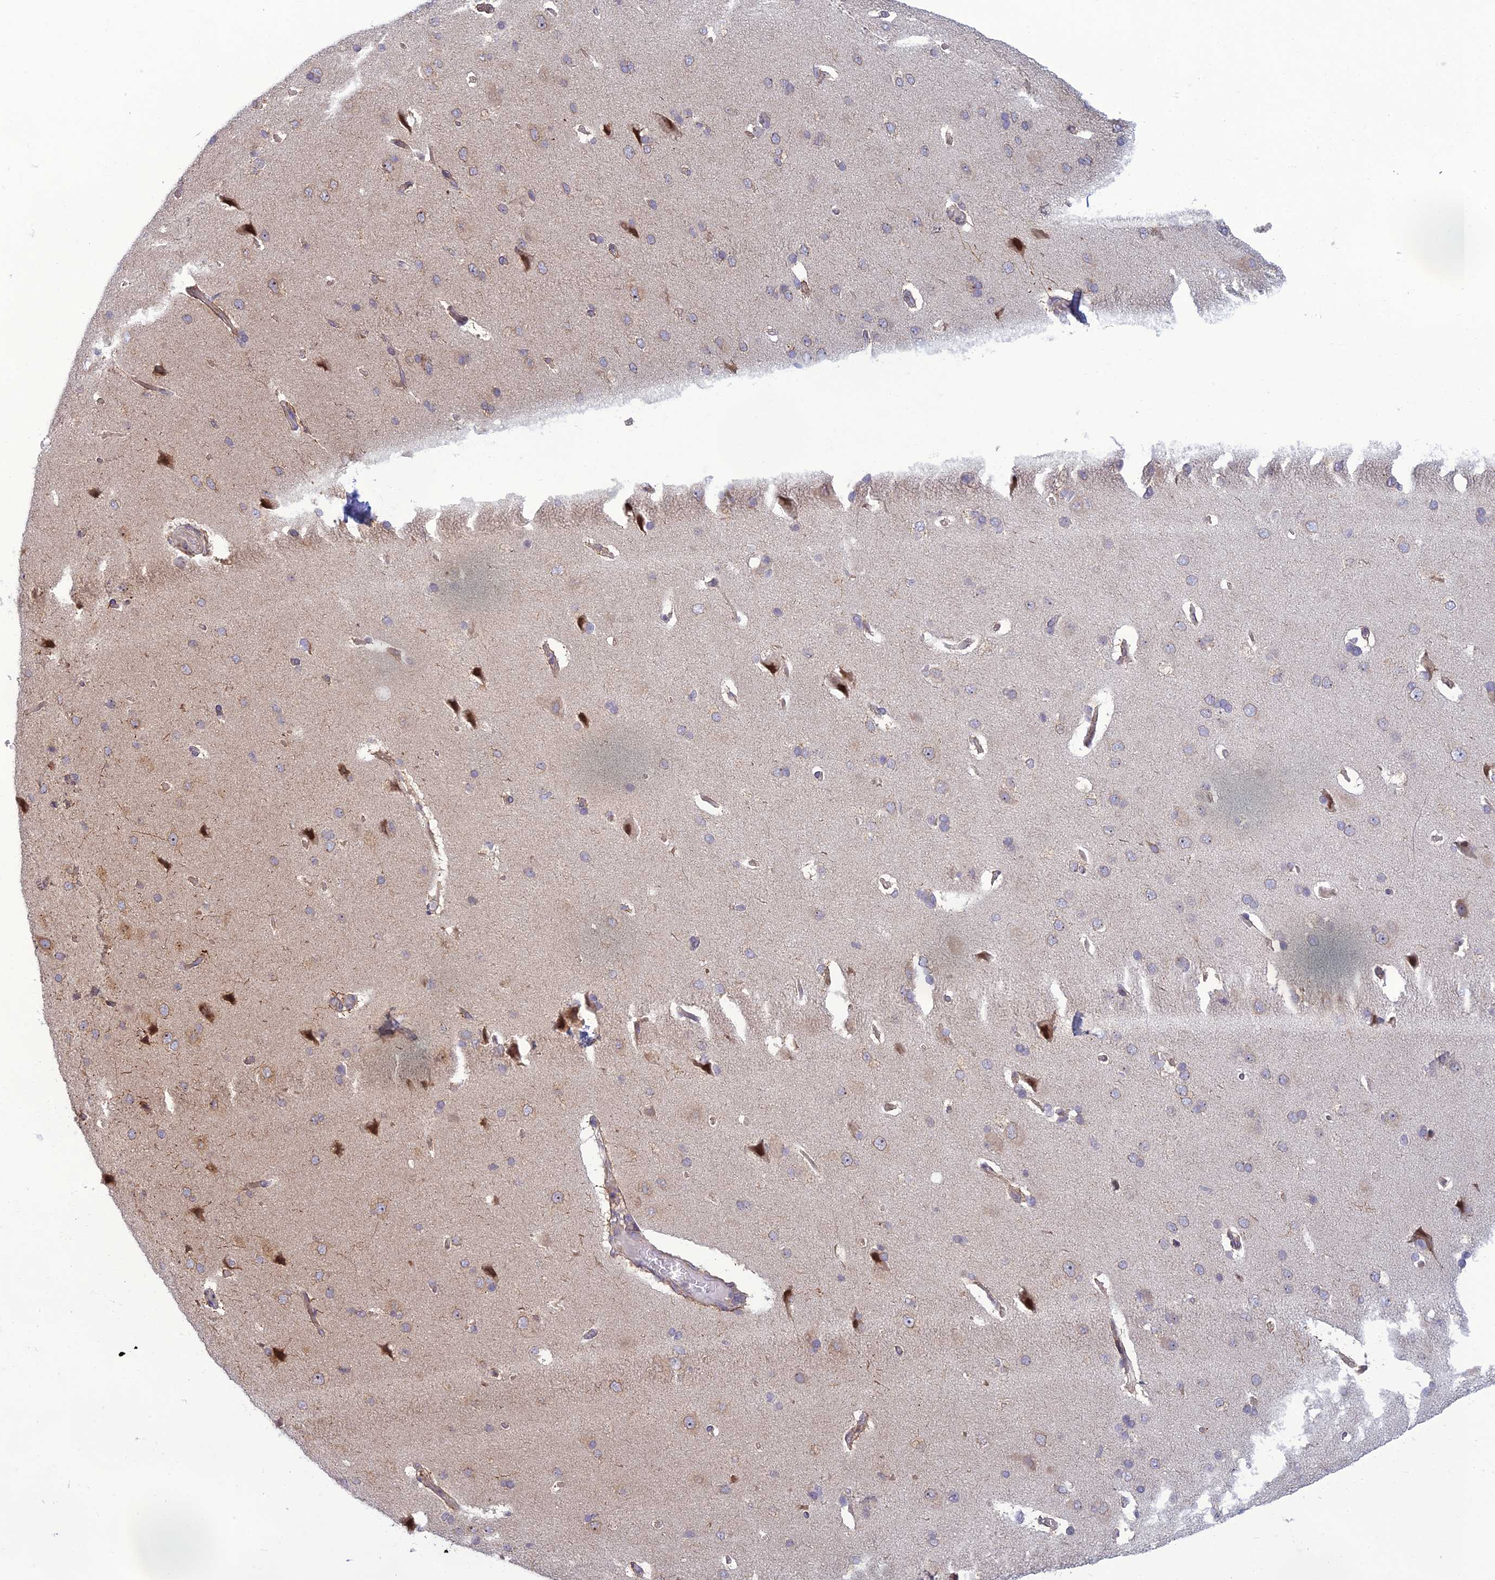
{"staining": {"intensity": "moderate", "quantity": "25%-75%", "location": "cytoplasmic/membranous"}, "tissue": "cerebral cortex", "cell_type": "Endothelial cells", "image_type": "normal", "snomed": [{"axis": "morphology", "description": "Normal tissue, NOS"}, {"axis": "topography", "description": "Cerebral cortex"}], "caption": "IHC photomicrograph of normal cerebral cortex: human cerebral cortex stained using IHC demonstrates medium levels of moderate protein expression localized specifically in the cytoplasmic/membranous of endothelial cells, appearing as a cytoplasmic/membranous brown color.", "gene": "DTX2", "patient": {"sex": "male", "age": 62}}